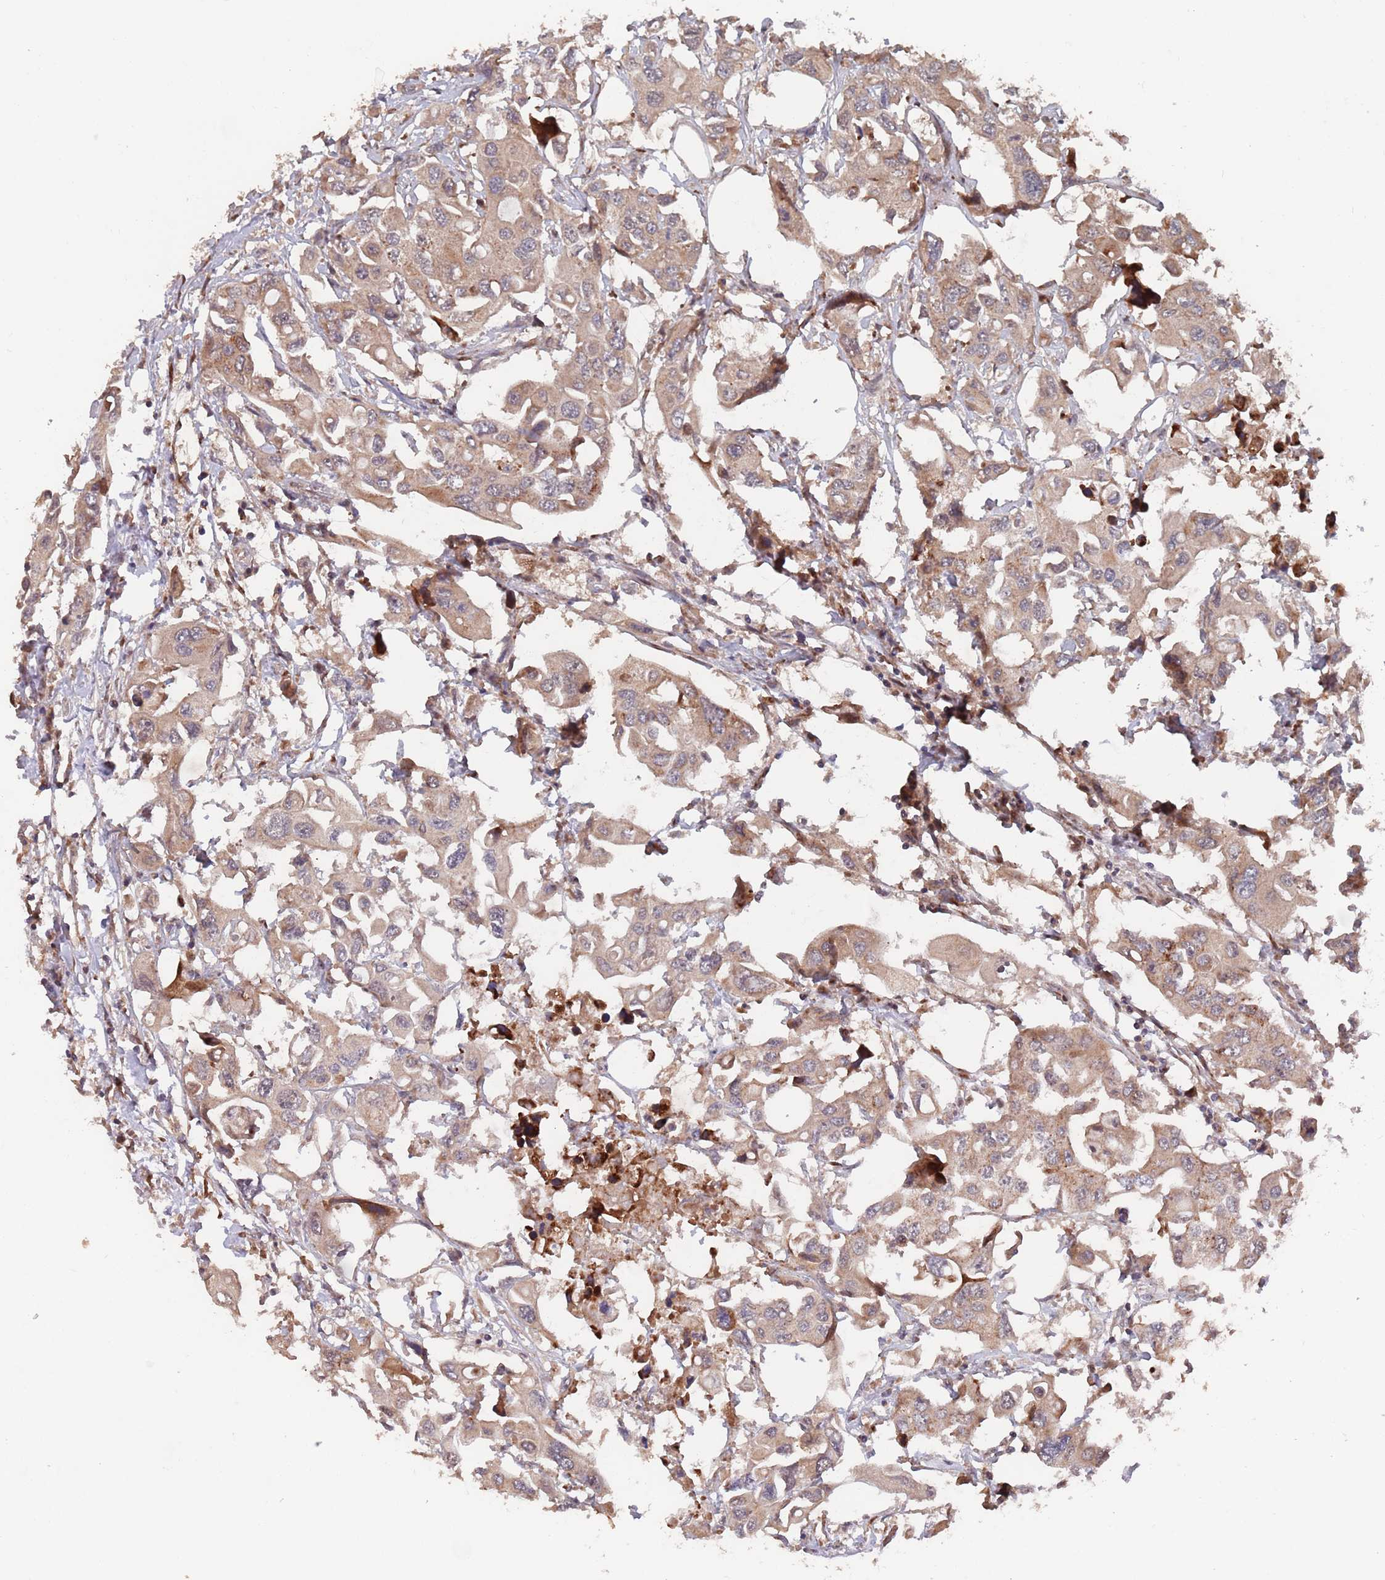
{"staining": {"intensity": "moderate", "quantity": ">75%", "location": "cytoplasmic/membranous"}, "tissue": "colorectal cancer", "cell_type": "Tumor cells", "image_type": "cancer", "snomed": [{"axis": "morphology", "description": "Adenocarcinoma, NOS"}, {"axis": "topography", "description": "Colon"}], "caption": "DAB immunohistochemical staining of colorectal cancer exhibits moderate cytoplasmic/membranous protein staining in approximately >75% of tumor cells.", "gene": "UNC45A", "patient": {"sex": "male", "age": 77}}